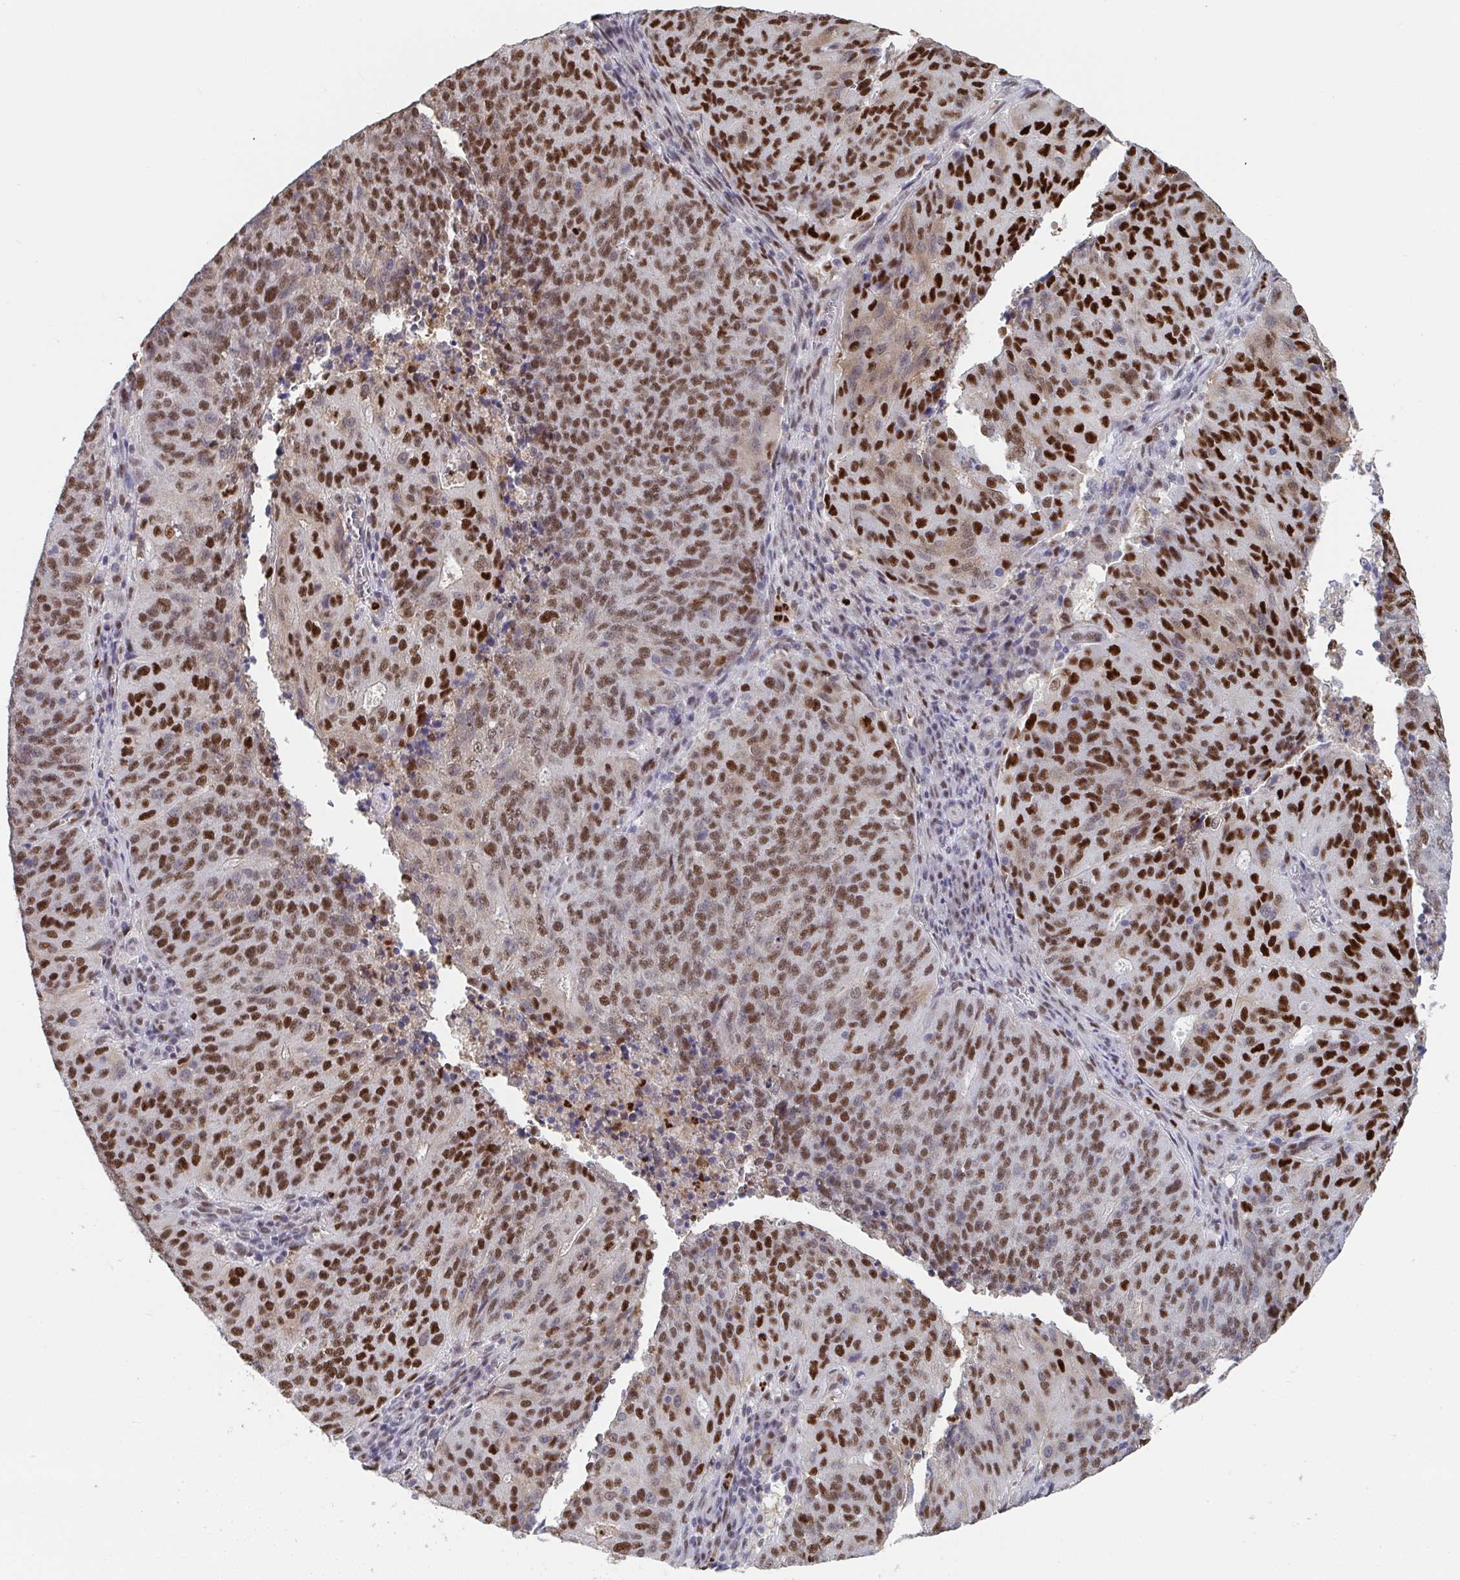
{"staining": {"intensity": "strong", "quantity": ">75%", "location": "nuclear"}, "tissue": "endometrial cancer", "cell_type": "Tumor cells", "image_type": "cancer", "snomed": [{"axis": "morphology", "description": "Adenocarcinoma, NOS"}, {"axis": "topography", "description": "Endometrium"}], "caption": "This micrograph demonstrates immunohistochemistry staining of human endometrial cancer, with high strong nuclear expression in about >75% of tumor cells.", "gene": "JDP2", "patient": {"sex": "female", "age": 82}}